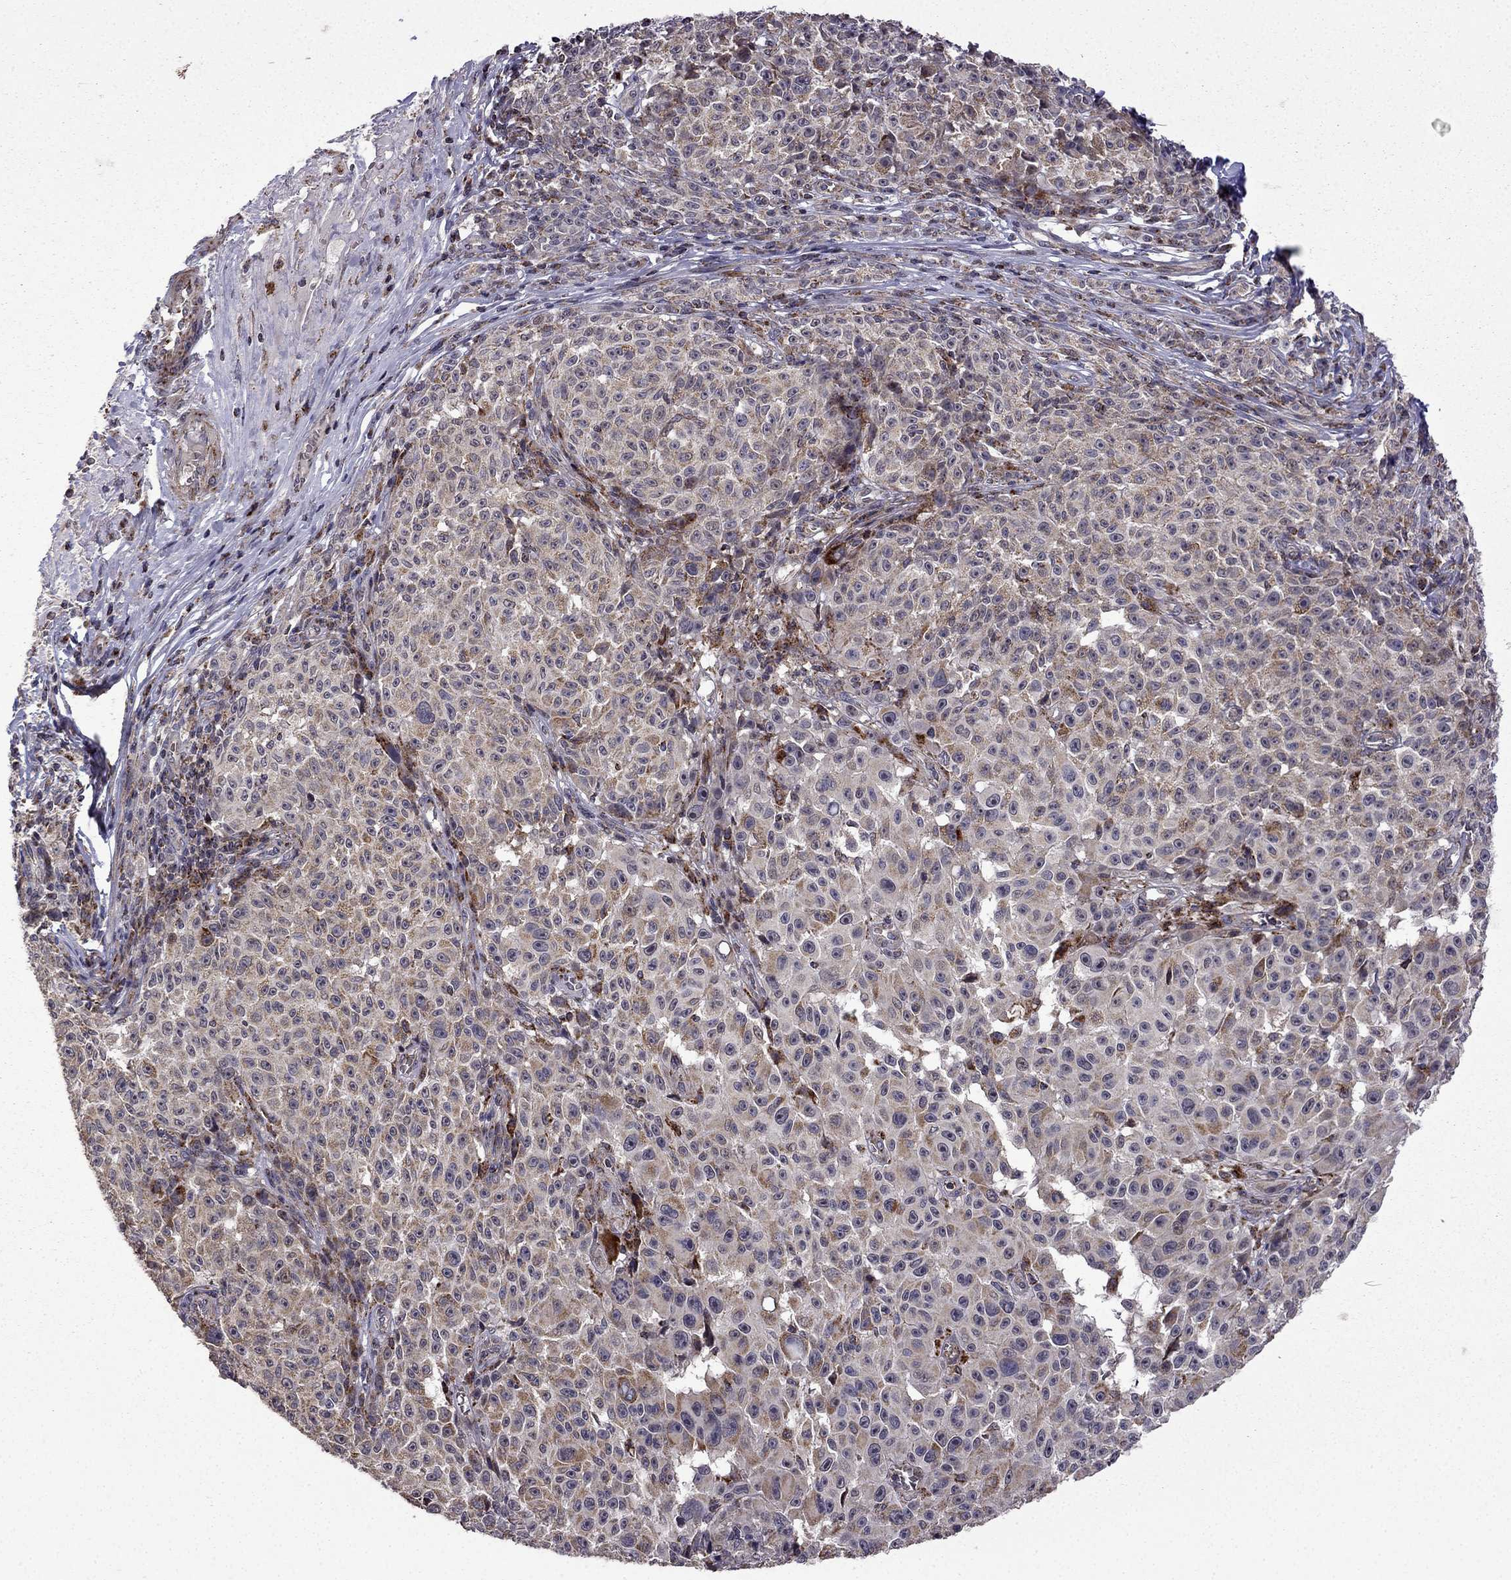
{"staining": {"intensity": "moderate", "quantity": "<25%", "location": "cytoplasmic/membranous"}, "tissue": "melanoma", "cell_type": "Tumor cells", "image_type": "cancer", "snomed": [{"axis": "morphology", "description": "Malignant melanoma, NOS"}, {"axis": "topography", "description": "Skin"}], "caption": "Immunohistochemistry (IHC) (DAB (3,3'-diaminobenzidine)) staining of human malignant melanoma reveals moderate cytoplasmic/membranous protein positivity in about <25% of tumor cells.", "gene": "TAB2", "patient": {"sex": "female", "age": 82}}